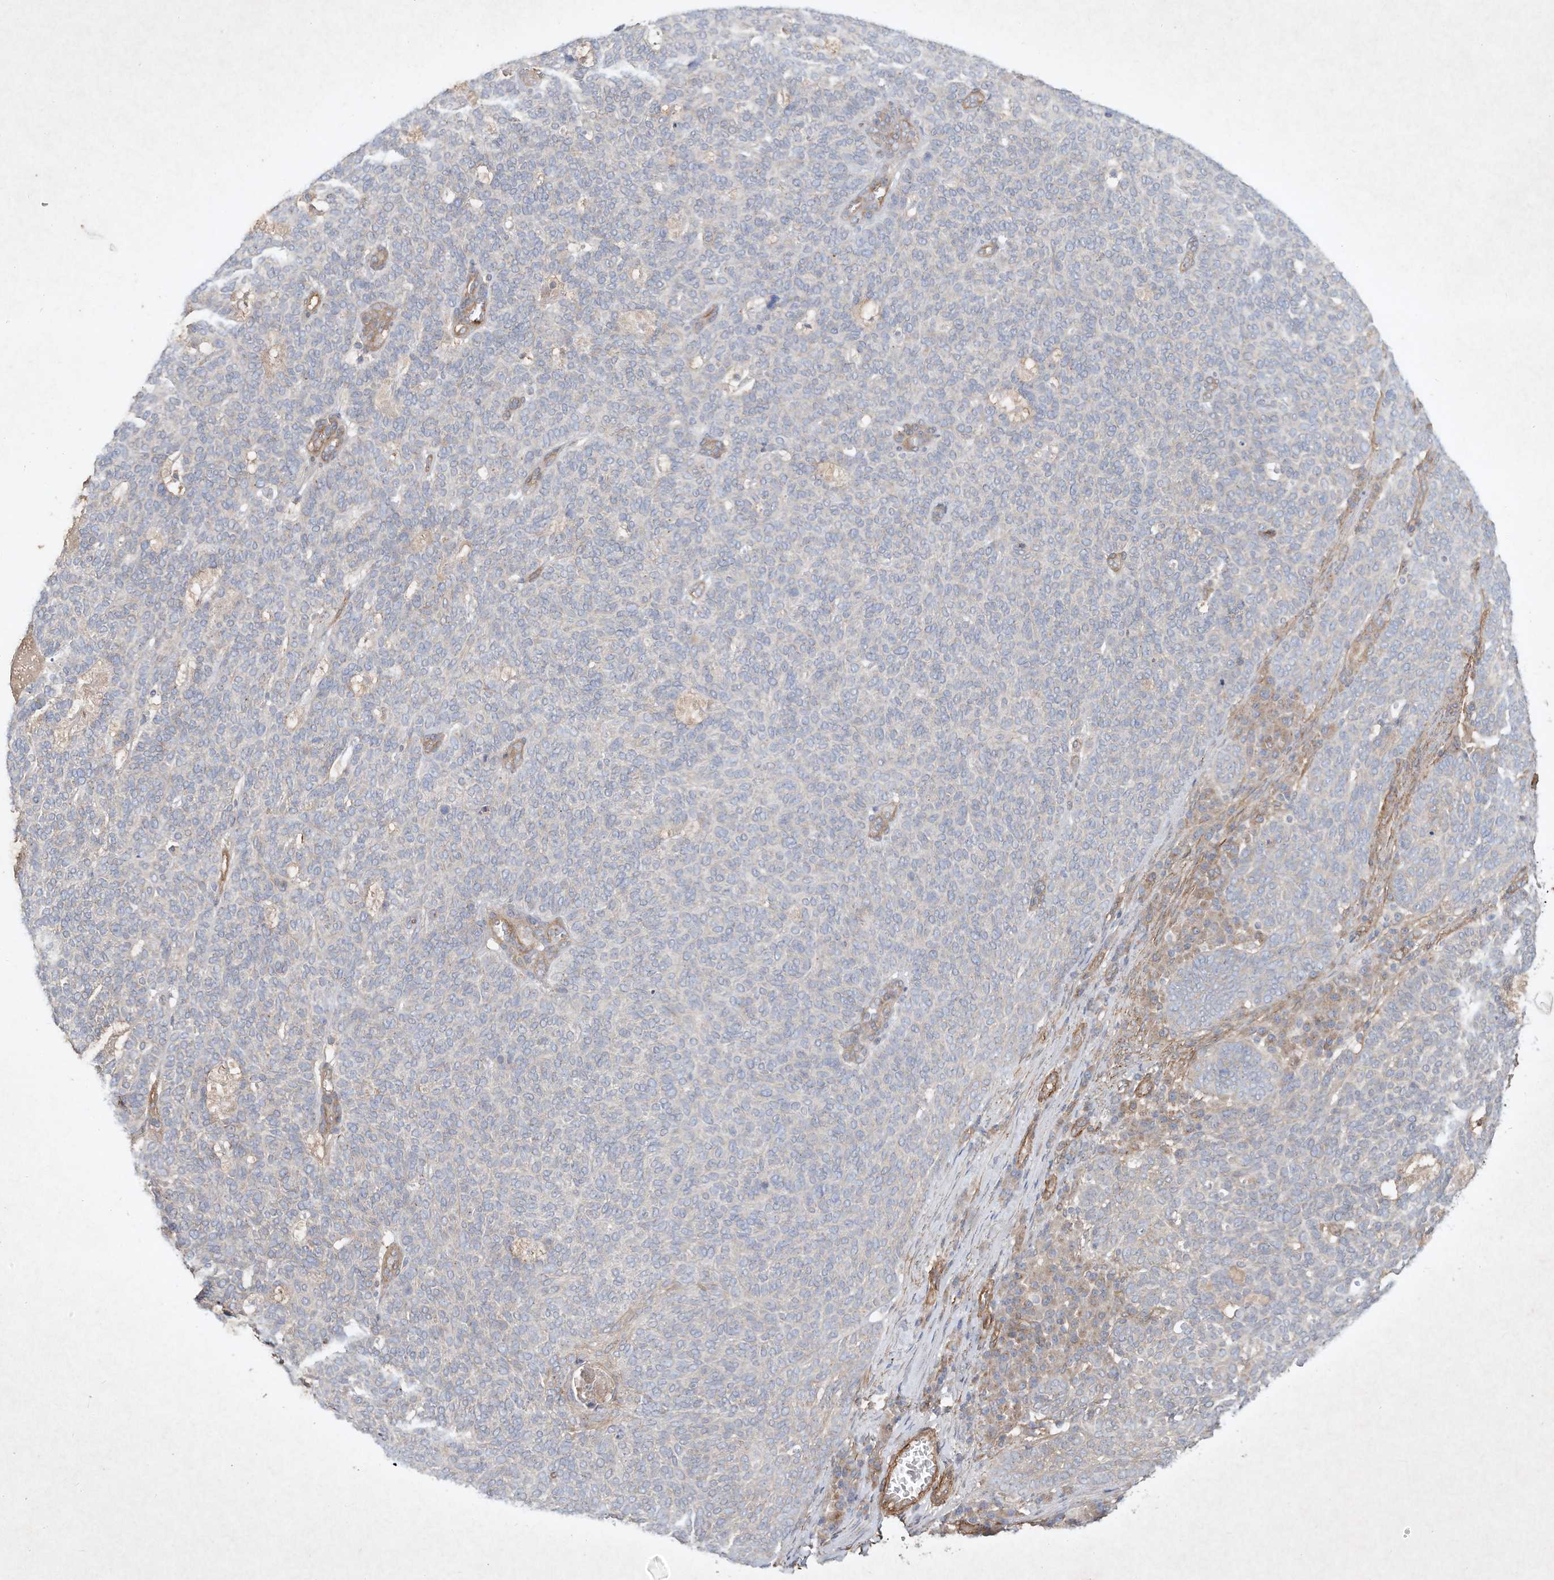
{"staining": {"intensity": "weak", "quantity": "<25%", "location": "cytoplasmic/membranous"}, "tissue": "skin cancer", "cell_type": "Tumor cells", "image_type": "cancer", "snomed": [{"axis": "morphology", "description": "Squamous cell carcinoma, NOS"}, {"axis": "topography", "description": "Skin"}], "caption": "Tumor cells are negative for protein expression in human squamous cell carcinoma (skin).", "gene": "HTR5A", "patient": {"sex": "female", "age": 90}}